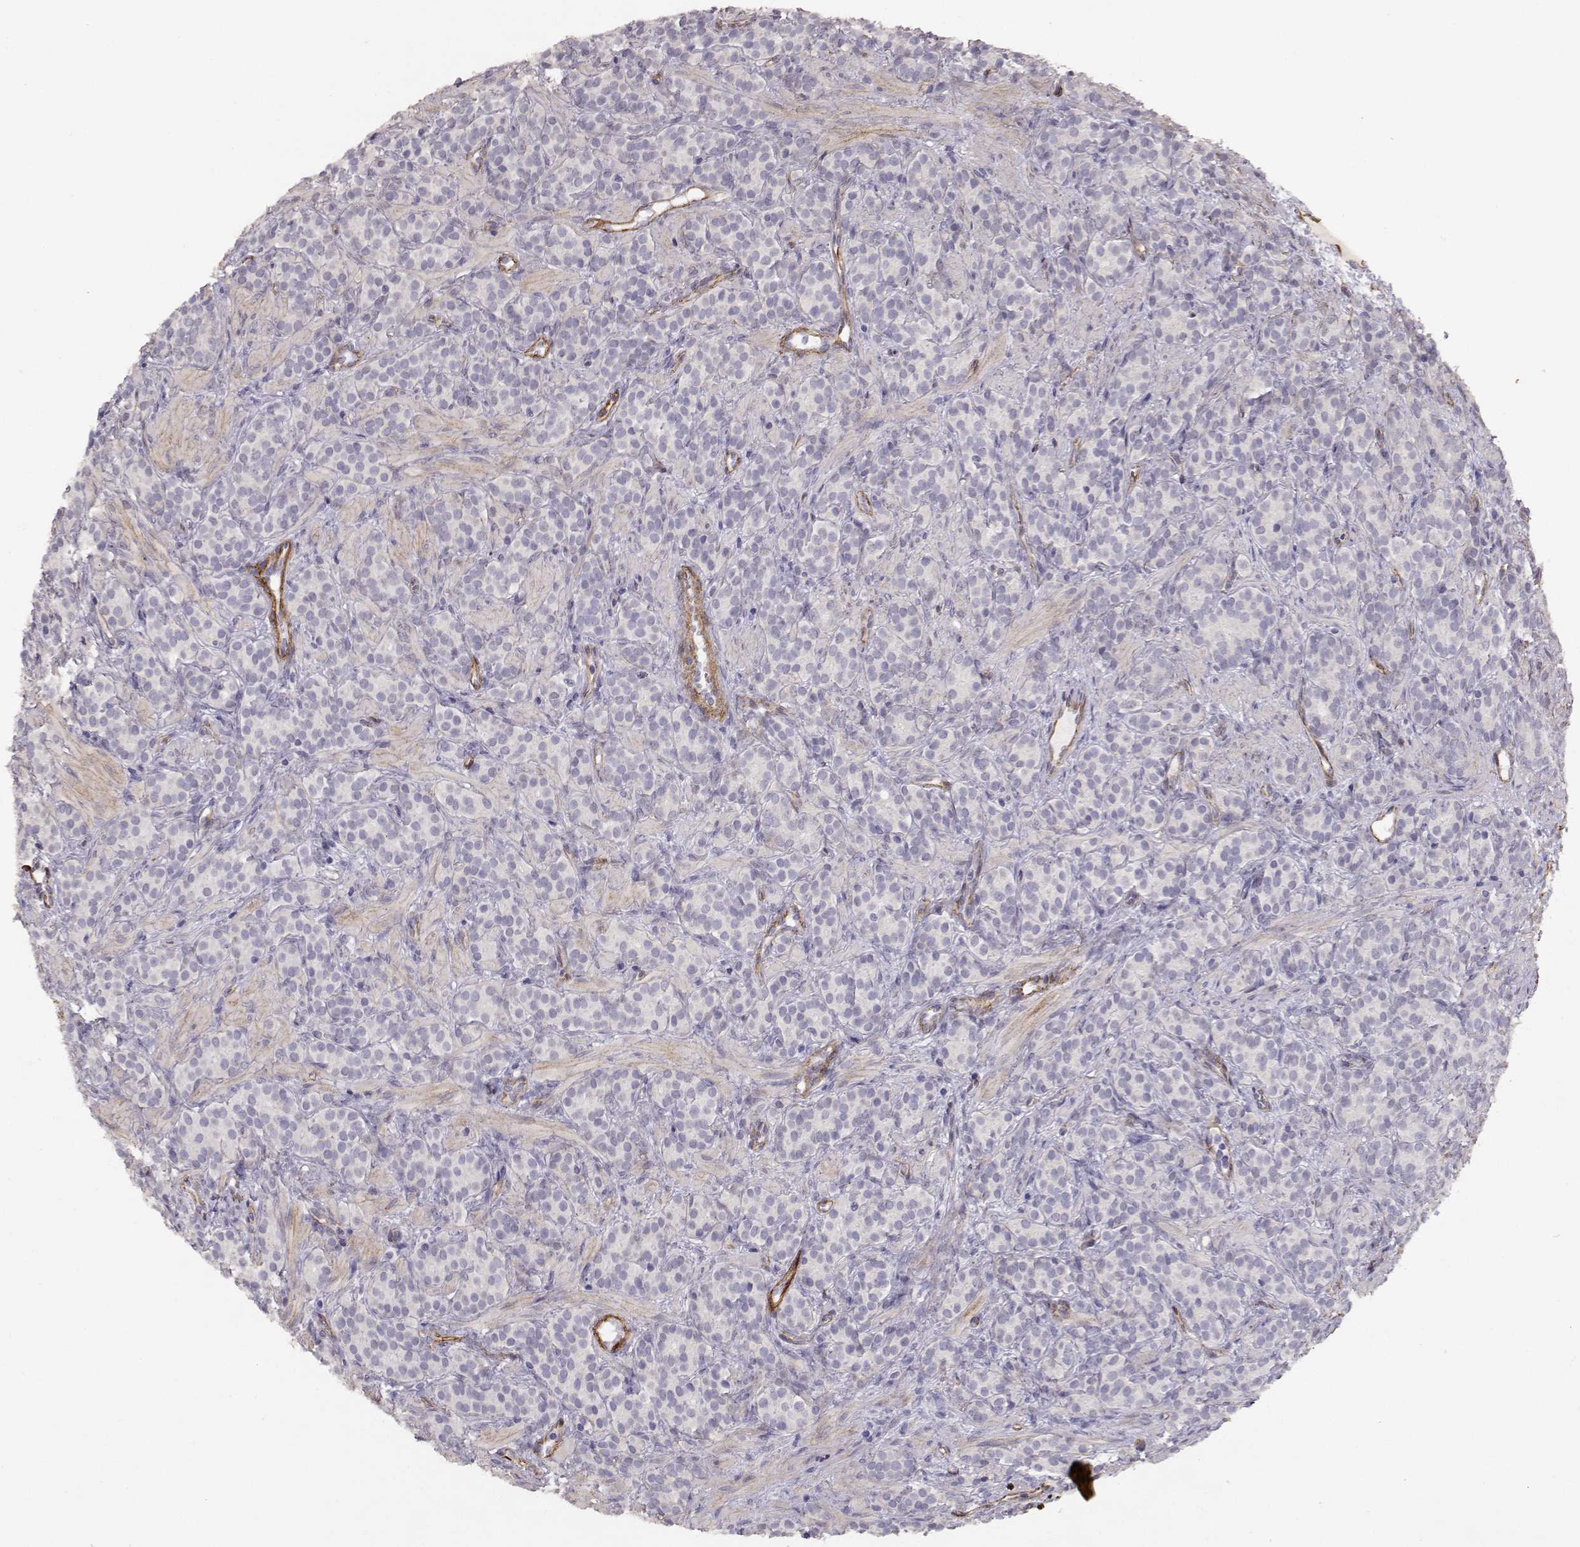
{"staining": {"intensity": "negative", "quantity": "none", "location": "none"}, "tissue": "prostate cancer", "cell_type": "Tumor cells", "image_type": "cancer", "snomed": [{"axis": "morphology", "description": "Adenocarcinoma, High grade"}, {"axis": "topography", "description": "Prostate"}], "caption": "High power microscopy micrograph of an immunohistochemistry (IHC) photomicrograph of prostate high-grade adenocarcinoma, revealing no significant staining in tumor cells. (DAB (3,3'-diaminobenzidine) immunohistochemistry visualized using brightfield microscopy, high magnification).", "gene": "LAMC1", "patient": {"sex": "male", "age": 84}}